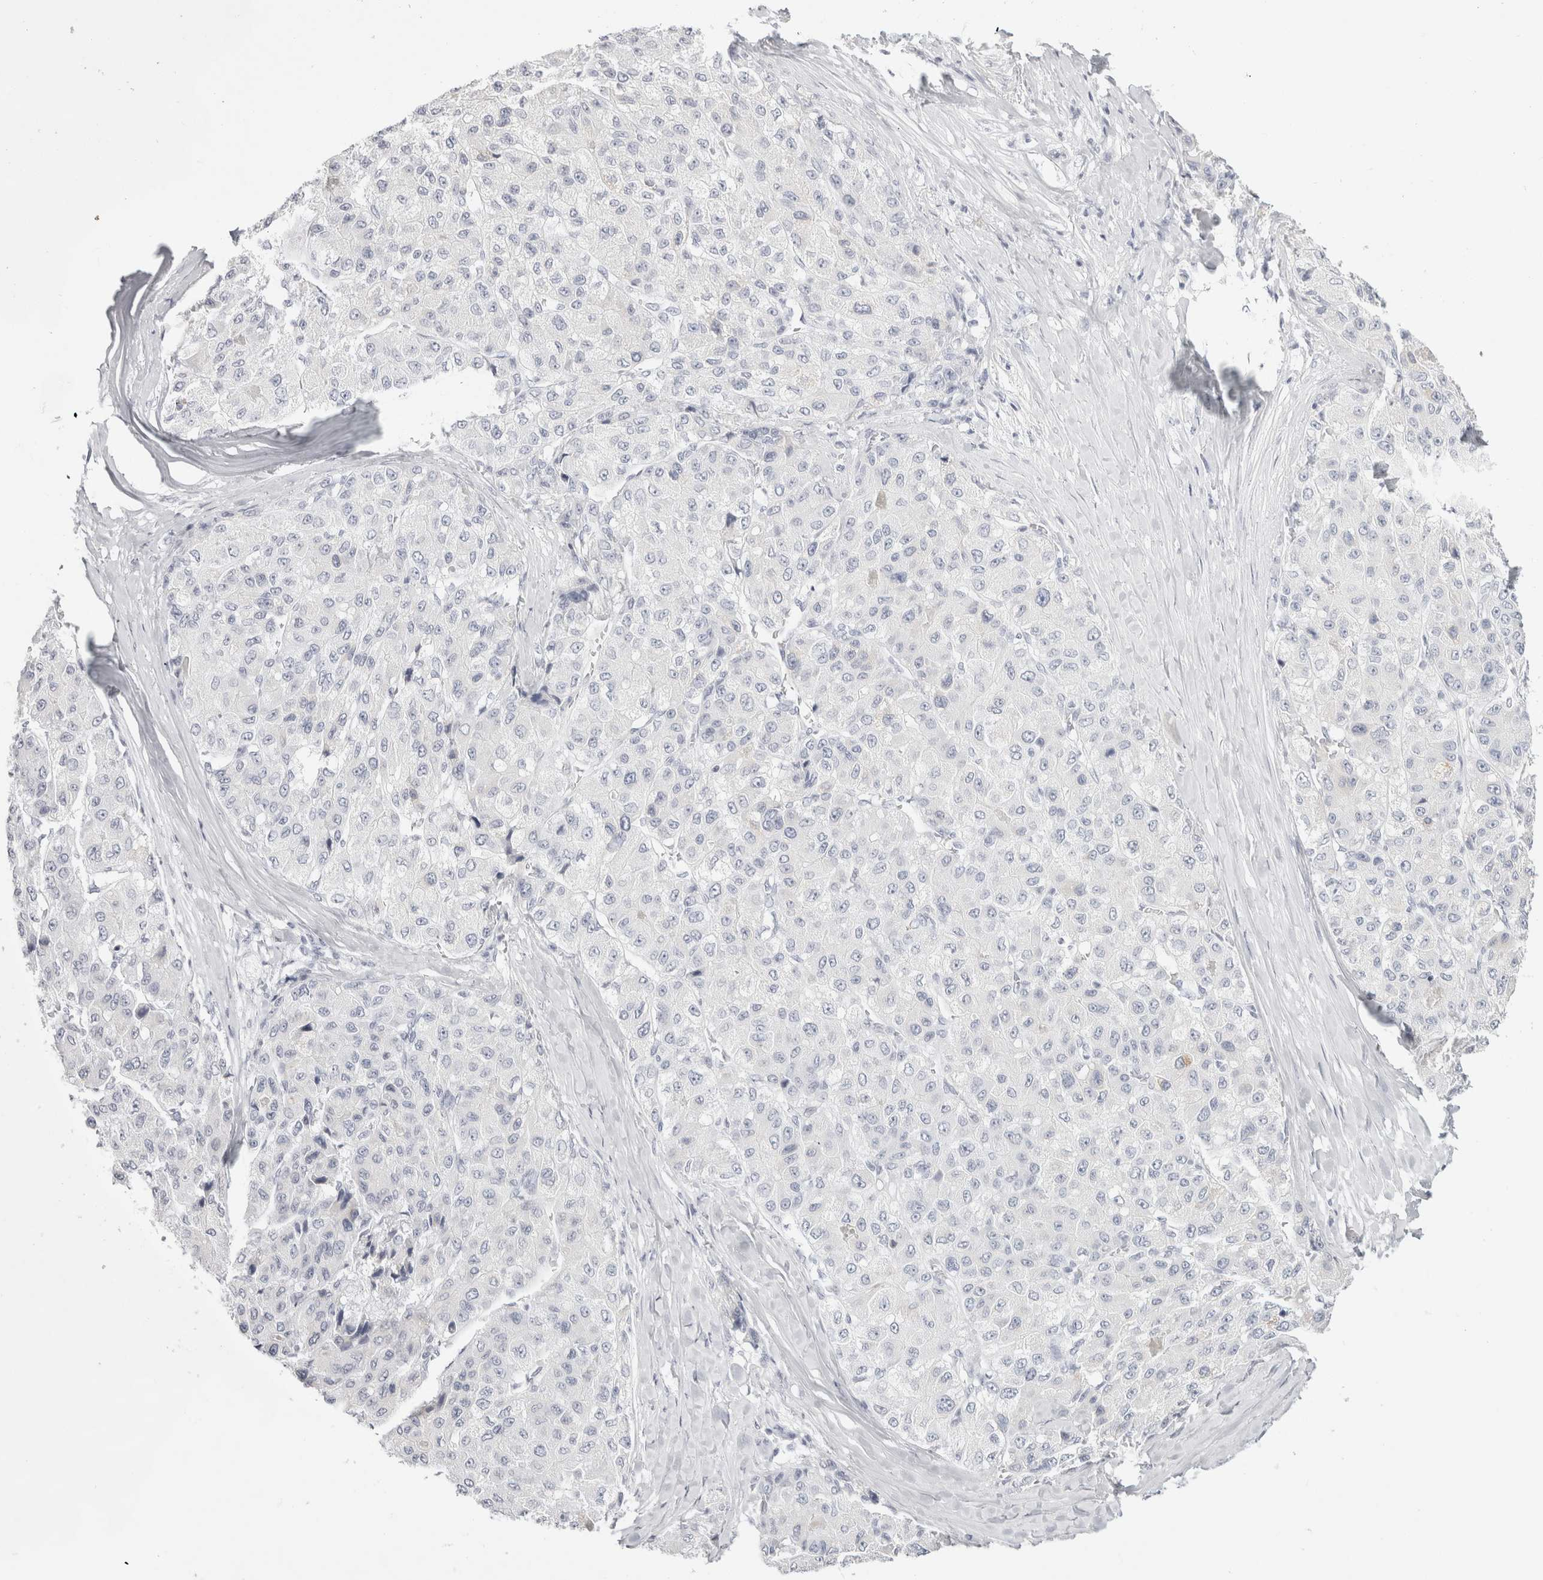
{"staining": {"intensity": "negative", "quantity": "none", "location": "none"}, "tissue": "liver cancer", "cell_type": "Tumor cells", "image_type": "cancer", "snomed": [{"axis": "morphology", "description": "Carcinoma, Hepatocellular, NOS"}, {"axis": "topography", "description": "Liver"}], "caption": "This is an immunohistochemistry image of liver cancer (hepatocellular carcinoma). There is no positivity in tumor cells.", "gene": "GARIN1A", "patient": {"sex": "male", "age": 80}}